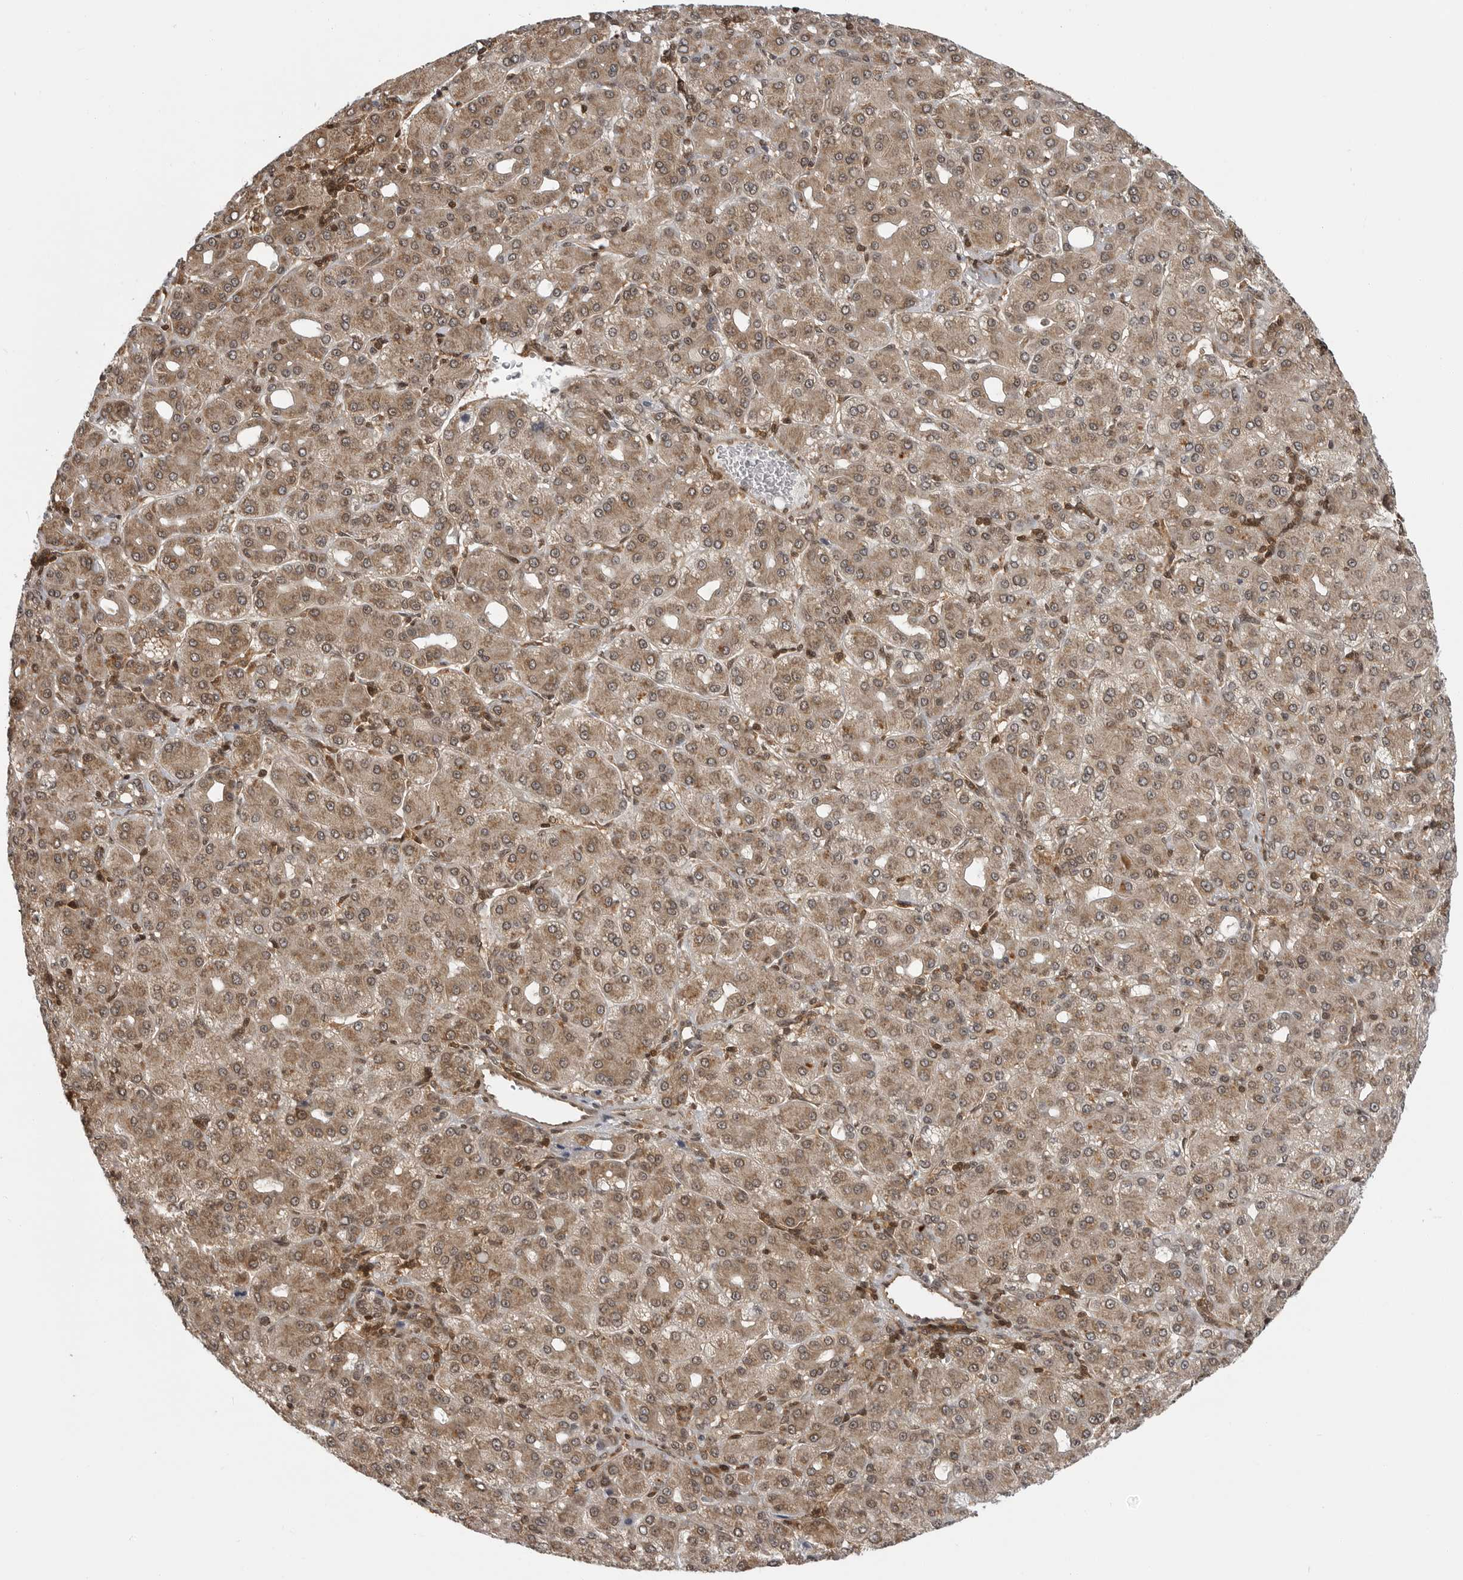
{"staining": {"intensity": "moderate", "quantity": ">75%", "location": "cytoplasmic/membranous,nuclear"}, "tissue": "liver cancer", "cell_type": "Tumor cells", "image_type": "cancer", "snomed": [{"axis": "morphology", "description": "Carcinoma, Hepatocellular, NOS"}, {"axis": "topography", "description": "Liver"}], "caption": "Liver hepatocellular carcinoma stained with DAB IHC displays medium levels of moderate cytoplasmic/membranous and nuclear staining in approximately >75% of tumor cells. The protein is shown in brown color, while the nuclei are stained blue.", "gene": "SZRD1", "patient": {"sex": "male", "age": 65}}